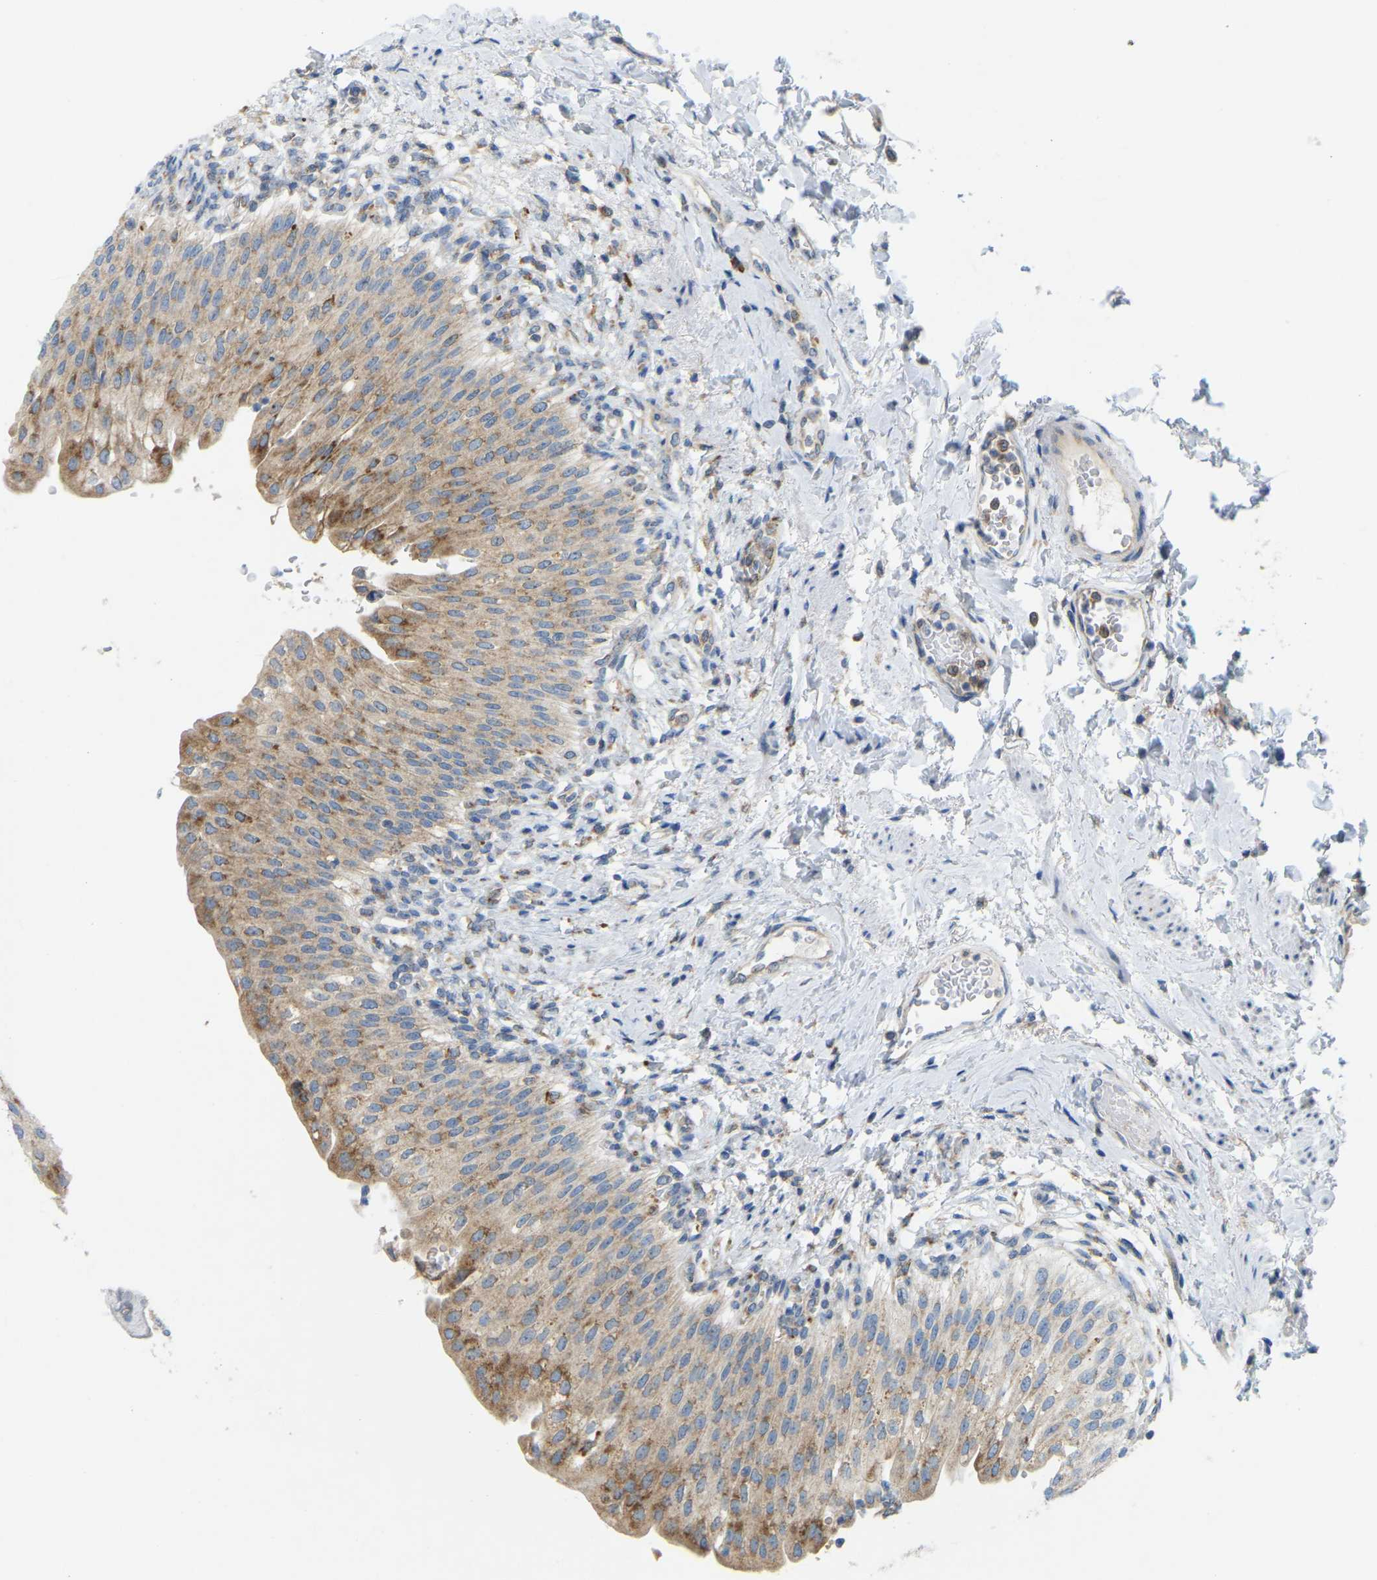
{"staining": {"intensity": "weak", "quantity": ">75%", "location": "cytoplasmic/membranous"}, "tissue": "urinary bladder", "cell_type": "Urothelial cells", "image_type": "normal", "snomed": [{"axis": "morphology", "description": "Normal tissue, NOS"}, {"axis": "topography", "description": "Urinary bladder"}], "caption": "Immunohistochemical staining of benign human urinary bladder demonstrates weak cytoplasmic/membranous protein positivity in about >75% of urothelial cells.", "gene": "SND1", "patient": {"sex": "female", "age": 60}}